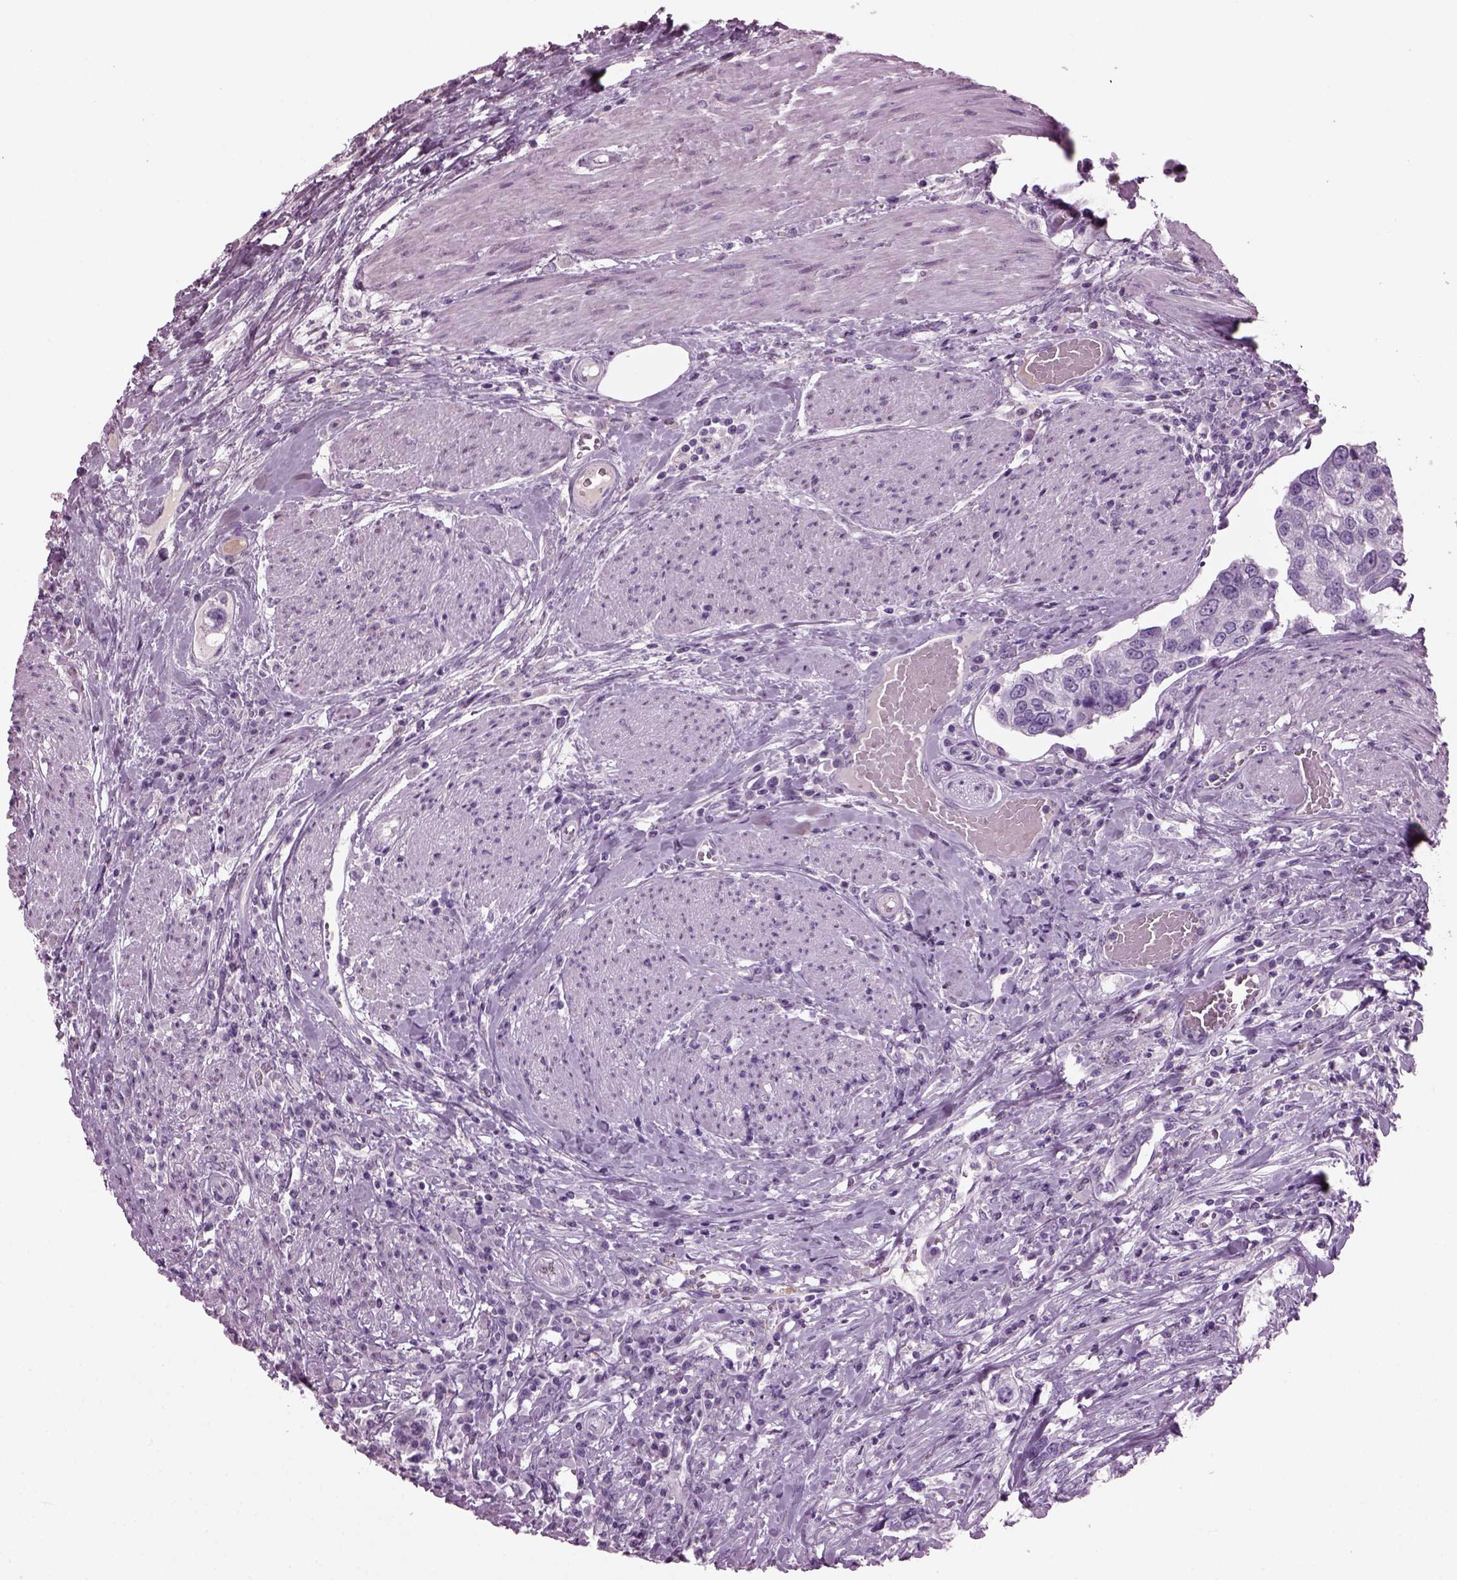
{"staining": {"intensity": "negative", "quantity": "none", "location": "none"}, "tissue": "urothelial cancer", "cell_type": "Tumor cells", "image_type": "cancer", "snomed": [{"axis": "morphology", "description": "Urothelial carcinoma, NOS"}, {"axis": "morphology", "description": "Urothelial carcinoma, High grade"}, {"axis": "topography", "description": "Urinary bladder"}], "caption": "DAB (3,3'-diaminobenzidine) immunohistochemical staining of human urothelial cancer reveals no significant staining in tumor cells.", "gene": "KRTAP3-2", "patient": {"sex": "male", "age": 63}}